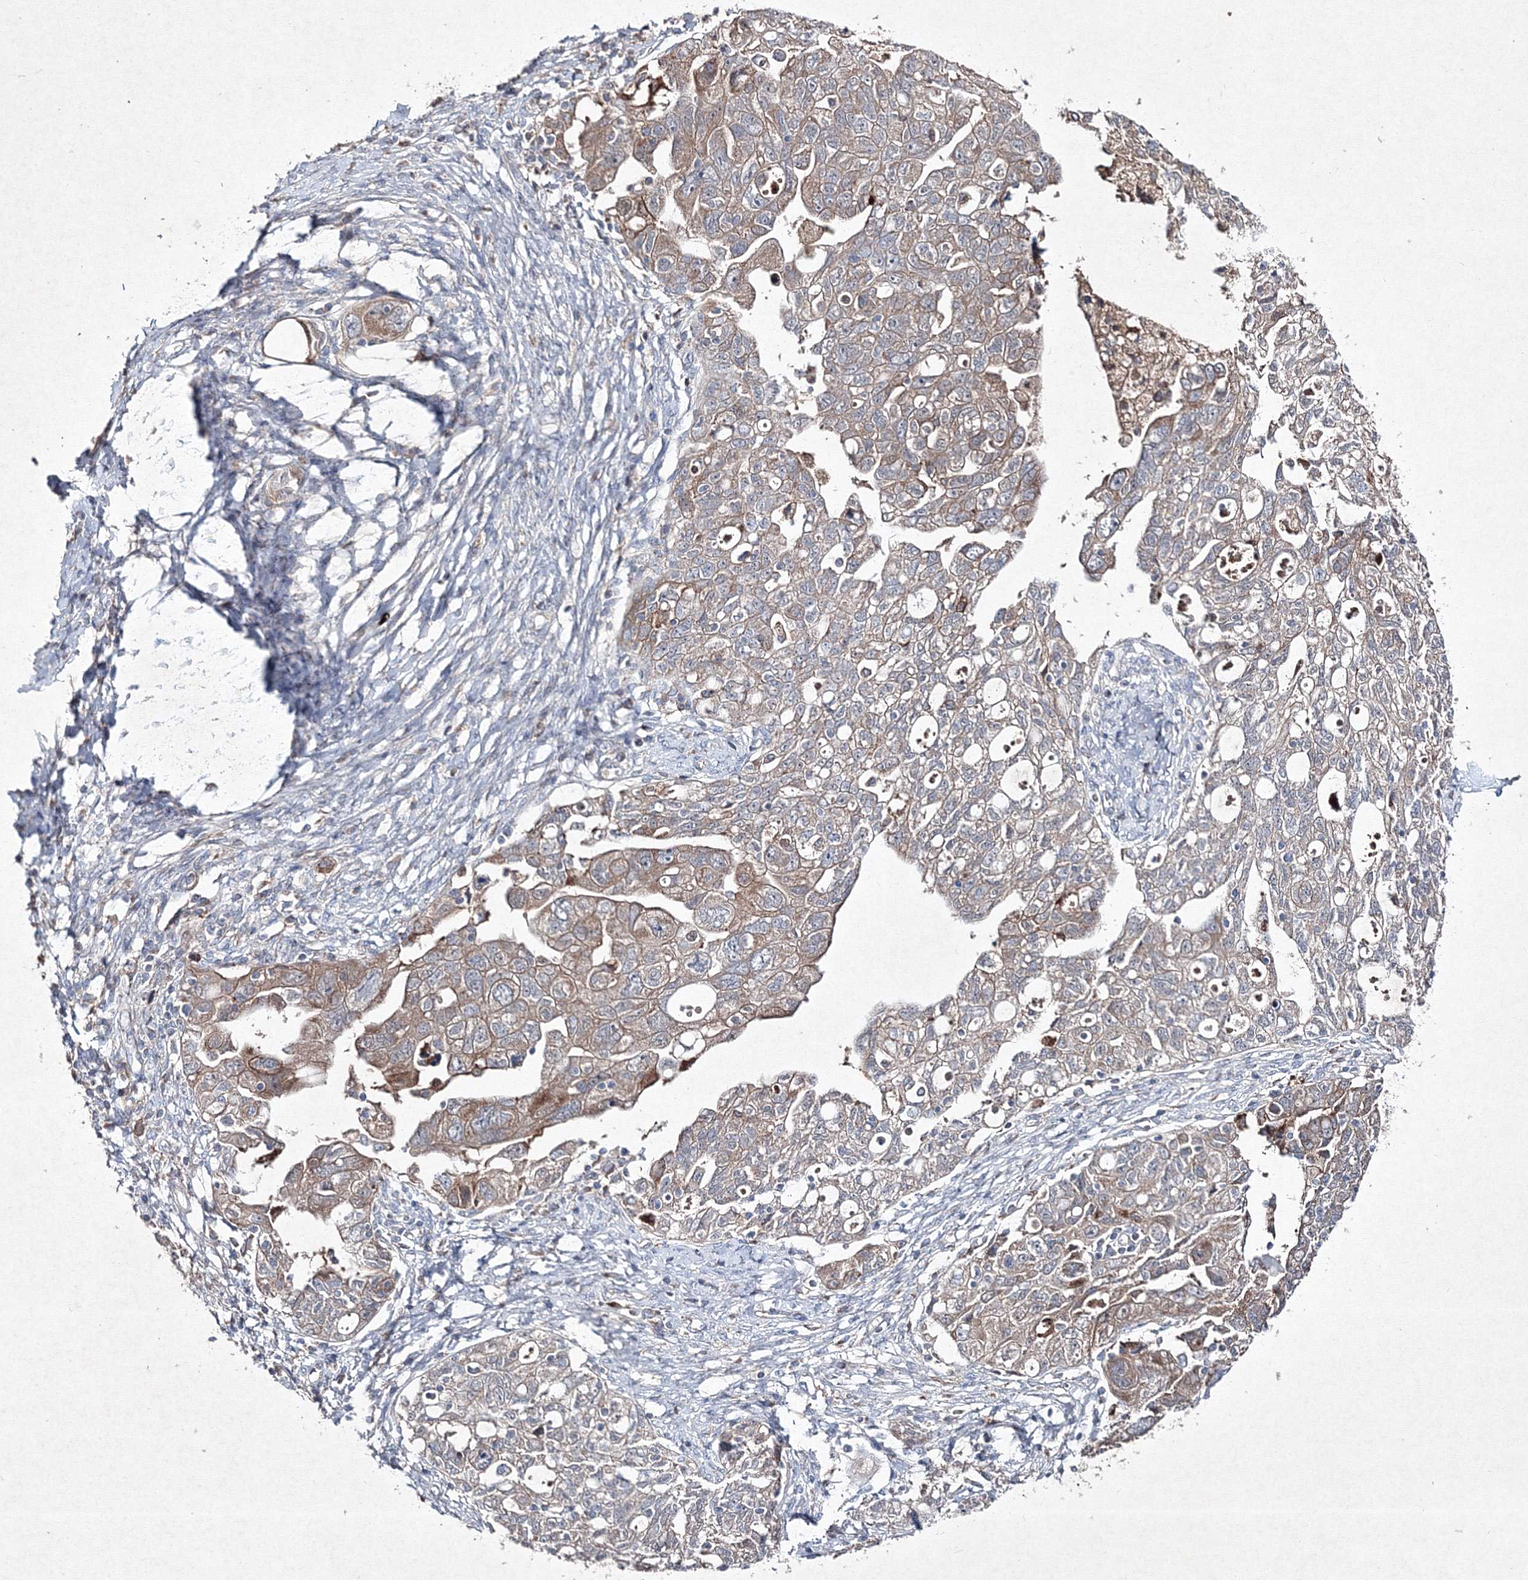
{"staining": {"intensity": "moderate", "quantity": "25%-75%", "location": "cytoplasmic/membranous"}, "tissue": "ovarian cancer", "cell_type": "Tumor cells", "image_type": "cancer", "snomed": [{"axis": "morphology", "description": "Carcinoma, NOS"}, {"axis": "morphology", "description": "Cystadenocarcinoma, serous, NOS"}, {"axis": "topography", "description": "Ovary"}], "caption": "Immunohistochemical staining of serous cystadenocarcinoma (ovarian) exhibits medium levels of moderate cytoplasmic/membranous staining in approximately 25%-75% of tumor cells.", "gene": "GFM1", "patient": {"sex": "female", "age": 69}}